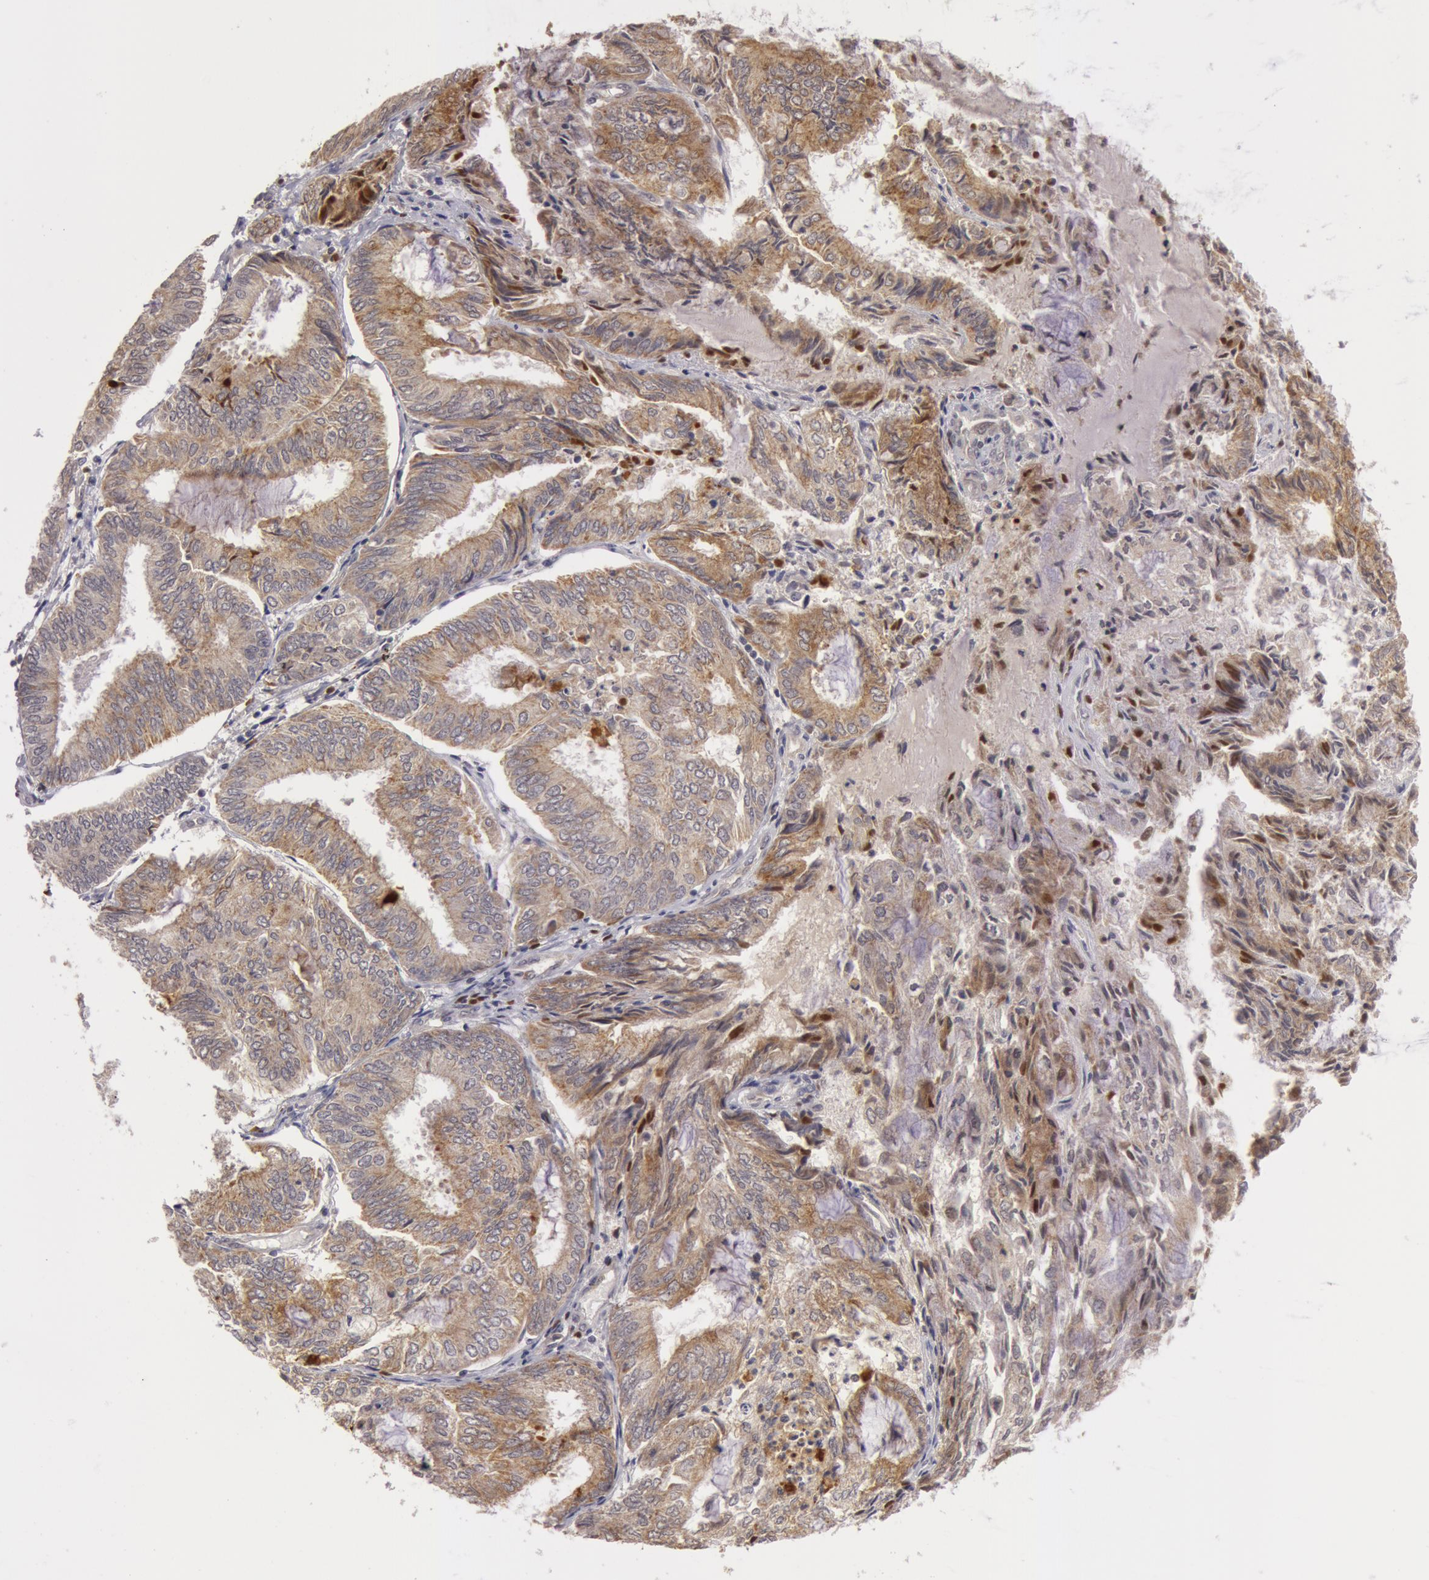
{"staining": {"intensity": "moderate", "quantity": ">75%", "location": "cytoplasmic/membranous"}, "tissue": "endometrial cancer", "cell_type": "Tumor cells", "image_type": "cancer", "snomed": [{"axis": "morphology", "description": "Adenocarcinoma, NOS"}, {"axis": "topography", "description": "Endometrium"}], "caption": "DAB (3,3'-diaminobenzidine) immunohistochemical staining of human endometrial cancer (adenocarcinoma) shows moderate cytoplasmic/membranous protein staining in approximately >75% of tumor cells. The staining was performed using DAB to visualize the protein expression in brown, while the nuclei were stained in blue with hematoxylin (Magnification: 20x).", "gene": "SYTL4", "patient": {"sex": "female", "age": 59}}